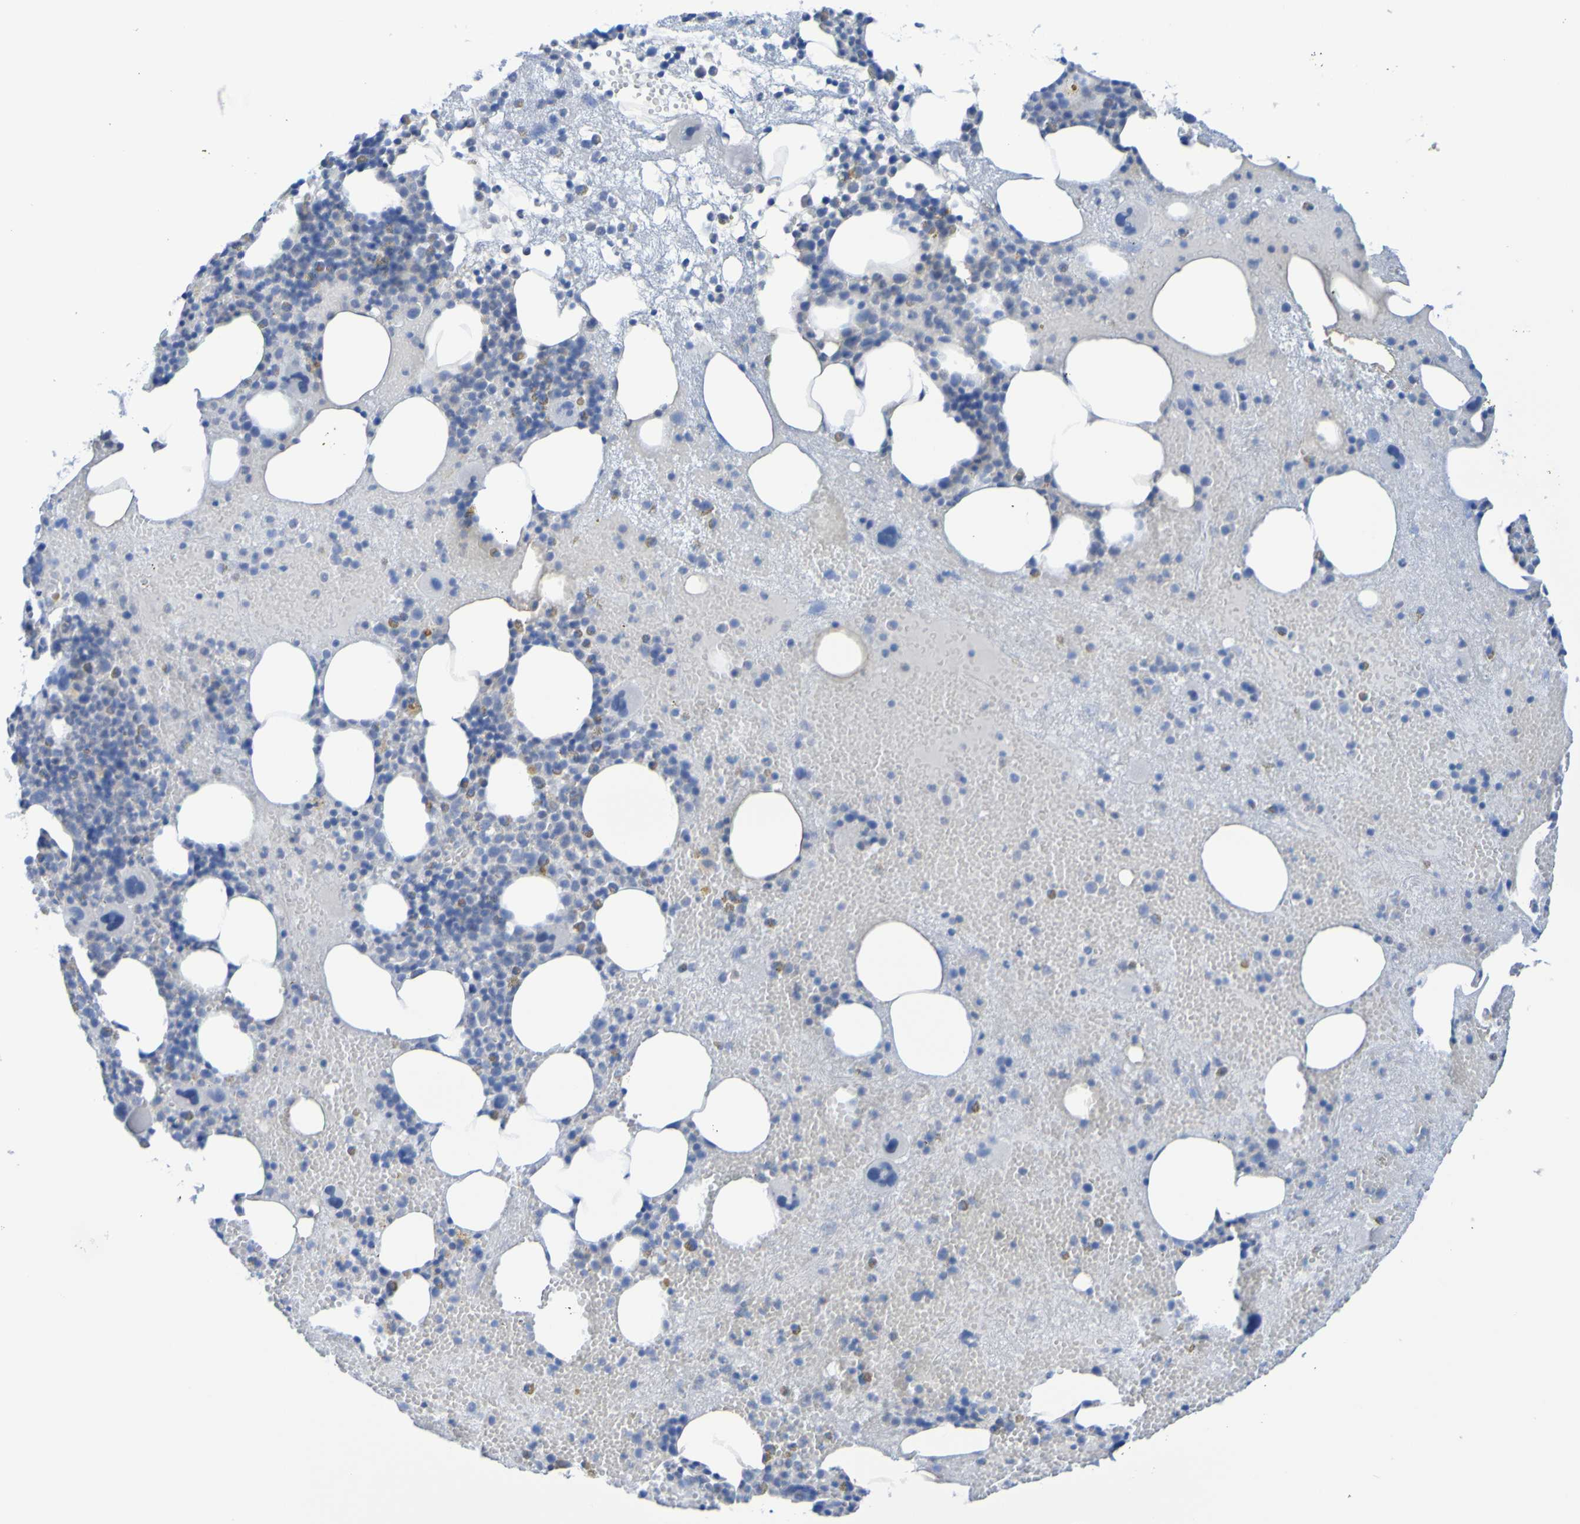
{"staining": {"intensity": "negative", "quantity": "none", "location": "none"}, "tissue": "bone marrow", "cell_type": "Hematopoietic cells", "image_type": "normal", "snomed": [{"axis": "morphology", "description": "Normal tissue, NOS"}, {"axis": "morphology", "description": "Inflammation, NOS"}, {"axis": "topography", "description": "Bone marrow"}], "caption": "This image is of benign bone marrow stained with IHC to label a protein in brown with the nuclei are counter-stained blue. There is no positivity in hematopoietic cells.", "gene": "ACMSD", "patient": {"sex": "male", "age": 43}}